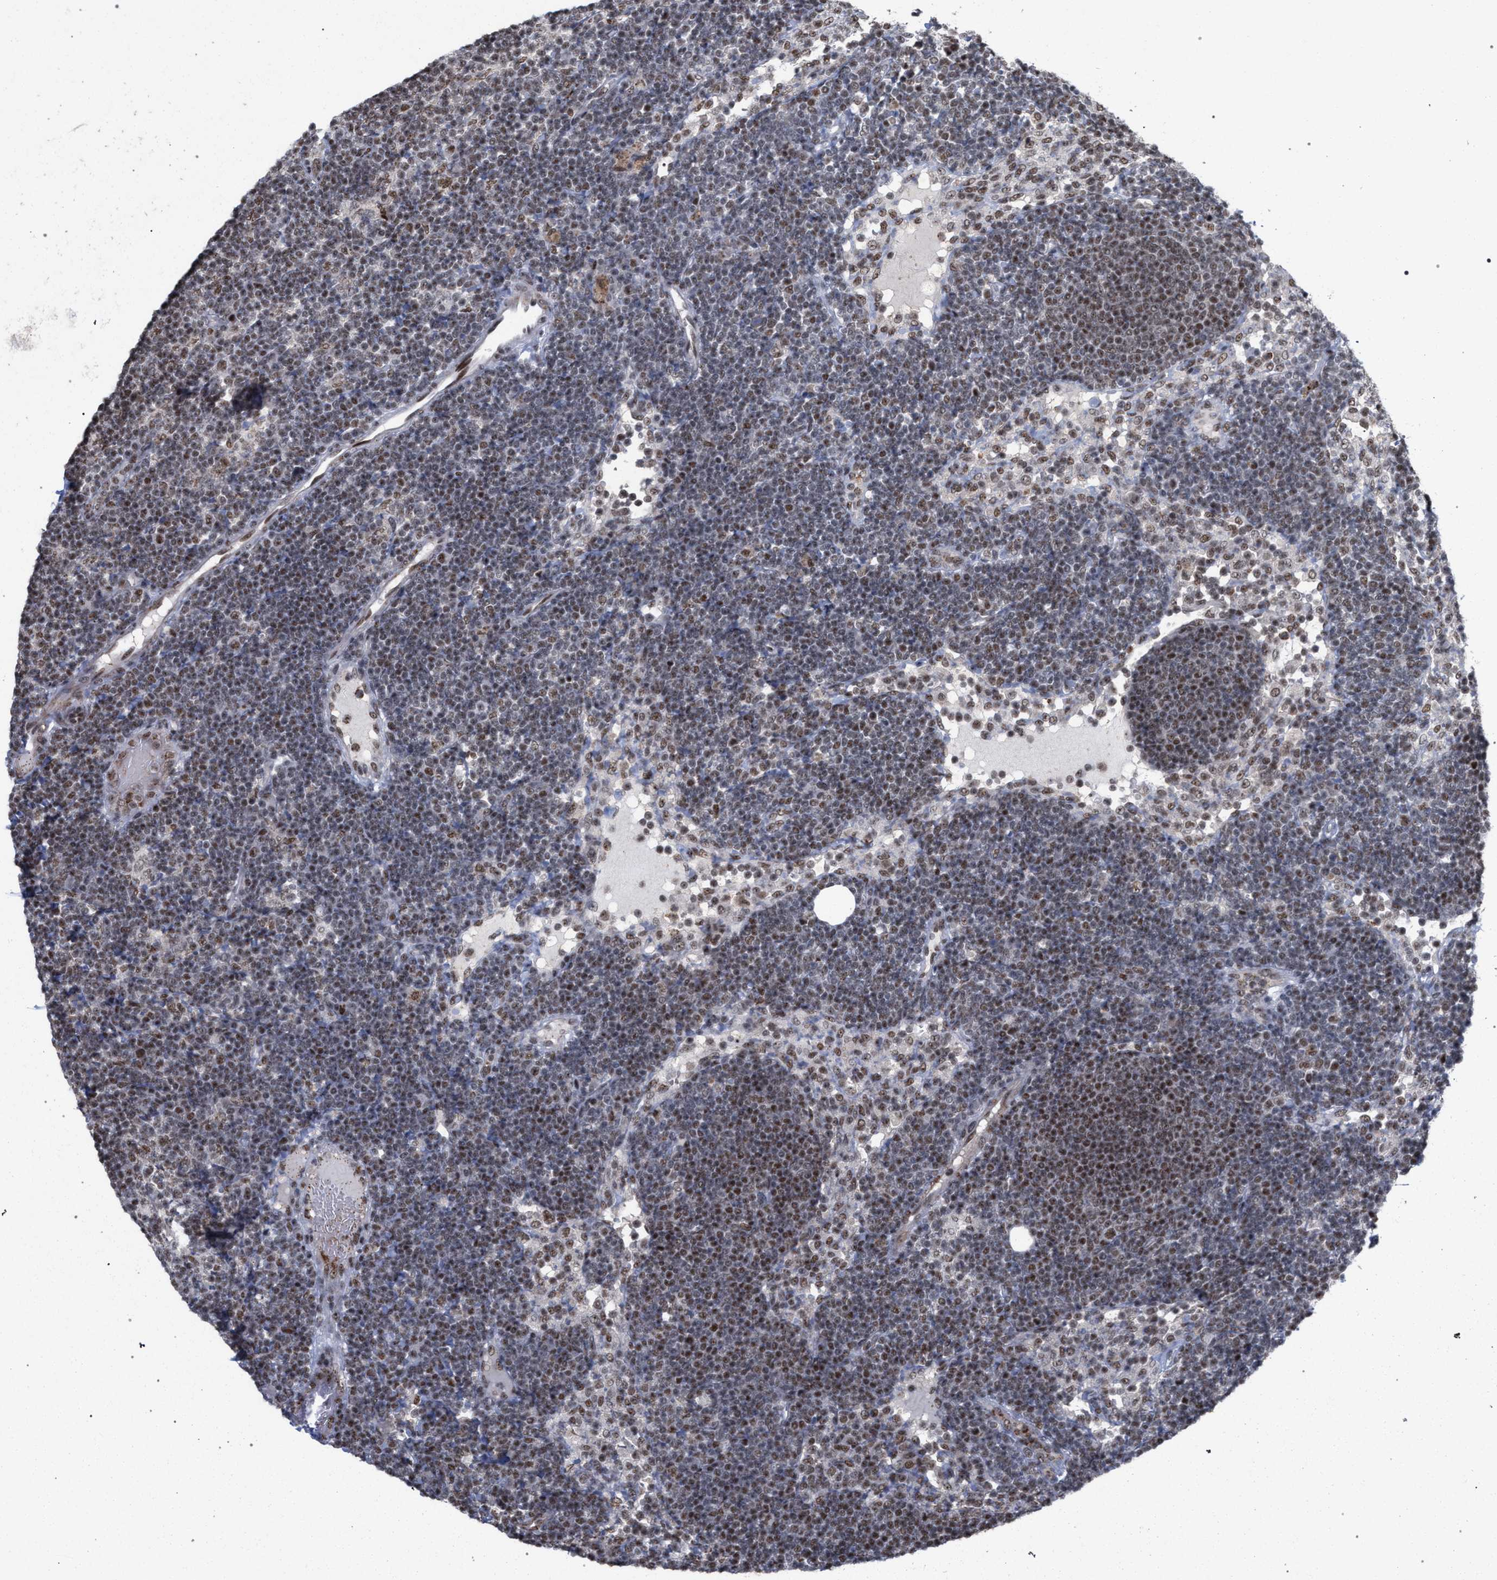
{"staining": {"intensity": "strong", "quantity": ">75%", "location": "nuclear"}, "tissue": "lymph node", "cell_type": "Germinal center cells", "image_type": "normal", "snomed": [{"axis": "morphology", "description": "Normal tissue, NOS"}, {"axis": "morphology", "description": "Carcinoid, malignant, NOS"}, {"axis": "topography", "description": "Lymph node"}], "caption": "Lymph node stained for a protein (brown) demonstrates strong nuclear positive staining in approximately >75% of germinal center cells.", "gene": "SCAF4", "patient": {"sex": "male", "age": 47}}